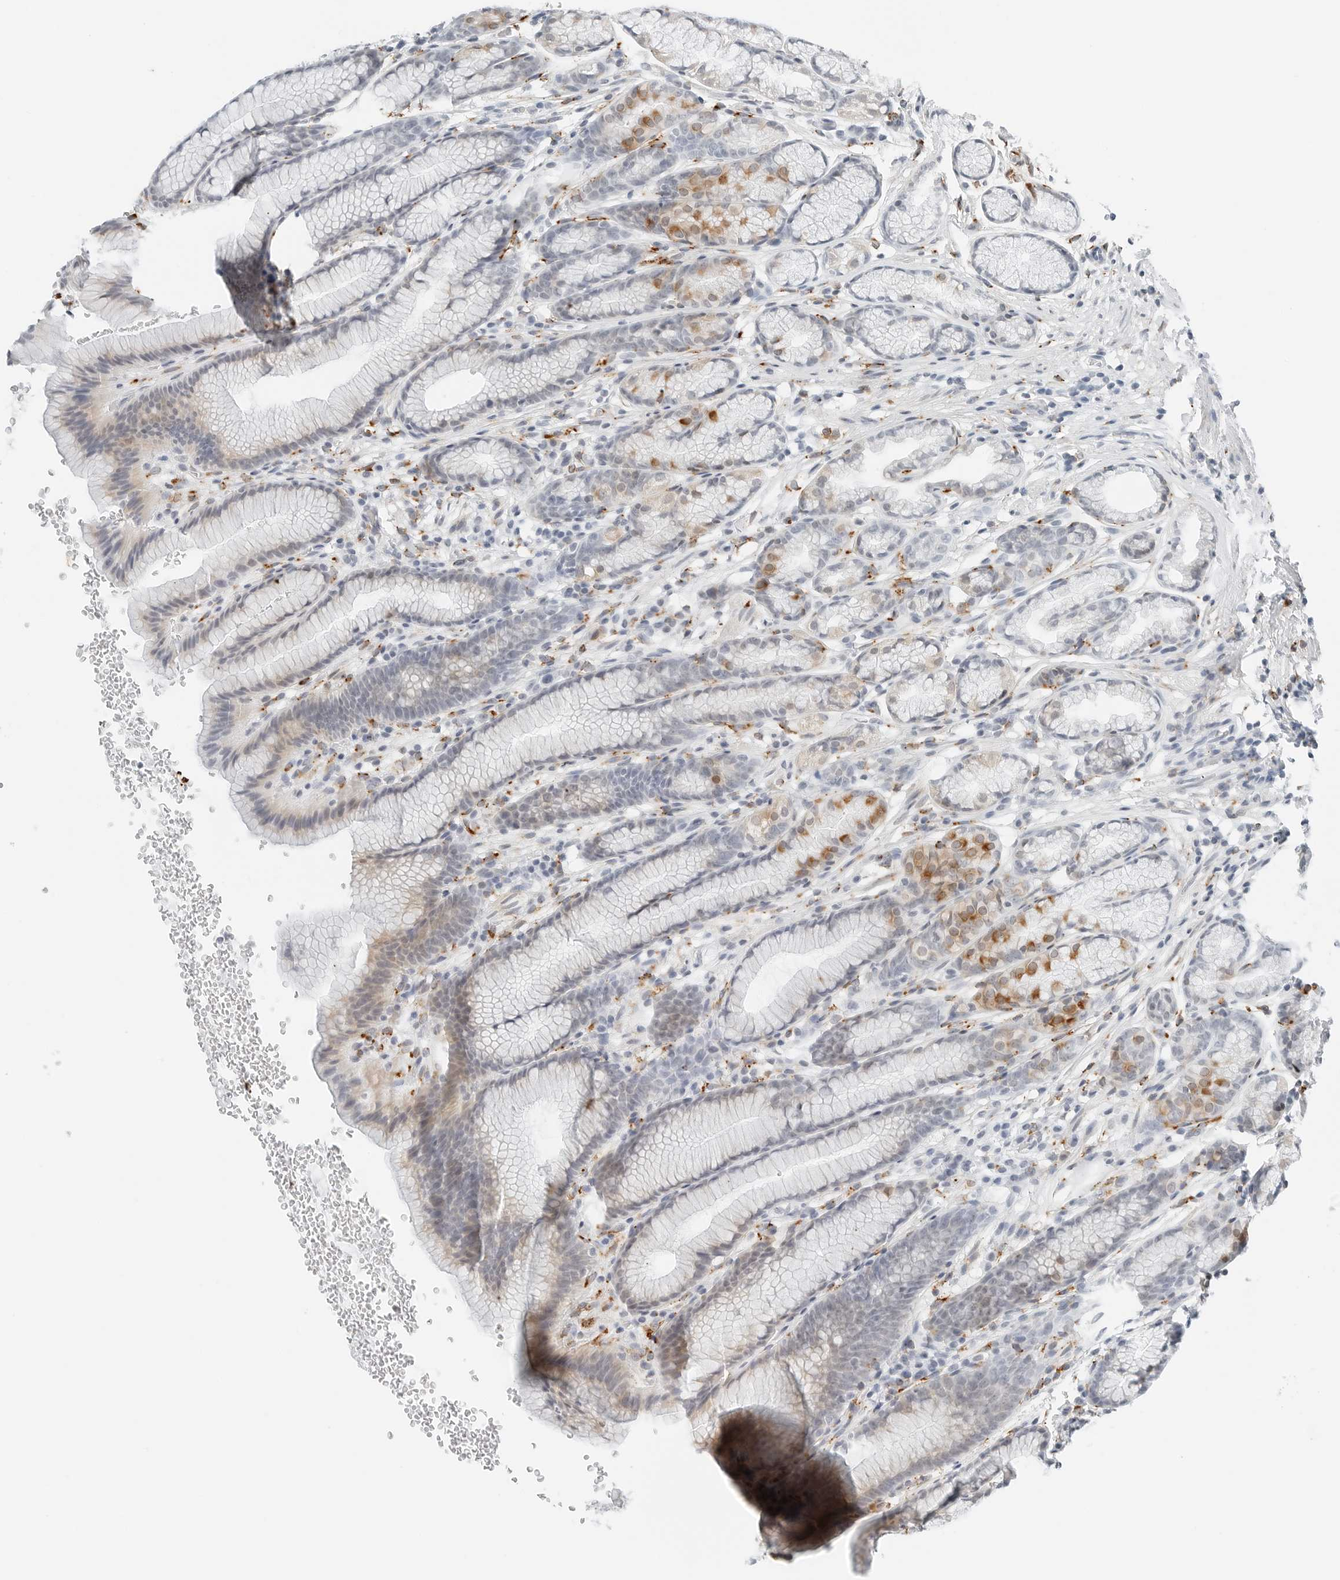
{"staining": {"intensity": "moderate", "quantity": "<25%", "location": "cytoplasmic/membranous"}, "tissue": "stomach", "cell_type": "Glandular cells", "image_type": "normal", "snomed": [{"axis": "morphology", "description": "Normal tissue, NOS"}, {"axis": "topography", "description": "Stomach"}], "caption": "Protein expression analysis of normal human stomach reveals moderate cytoplasmic/membranous expression in approximately <25% of glandular cells. (DAB (3,3'-diaminobenzidine) IHC, brown staining for protein, blue staining for nuclei).", "gene": "P4HA2", "patient": {"sex": "male", "age": 42}}